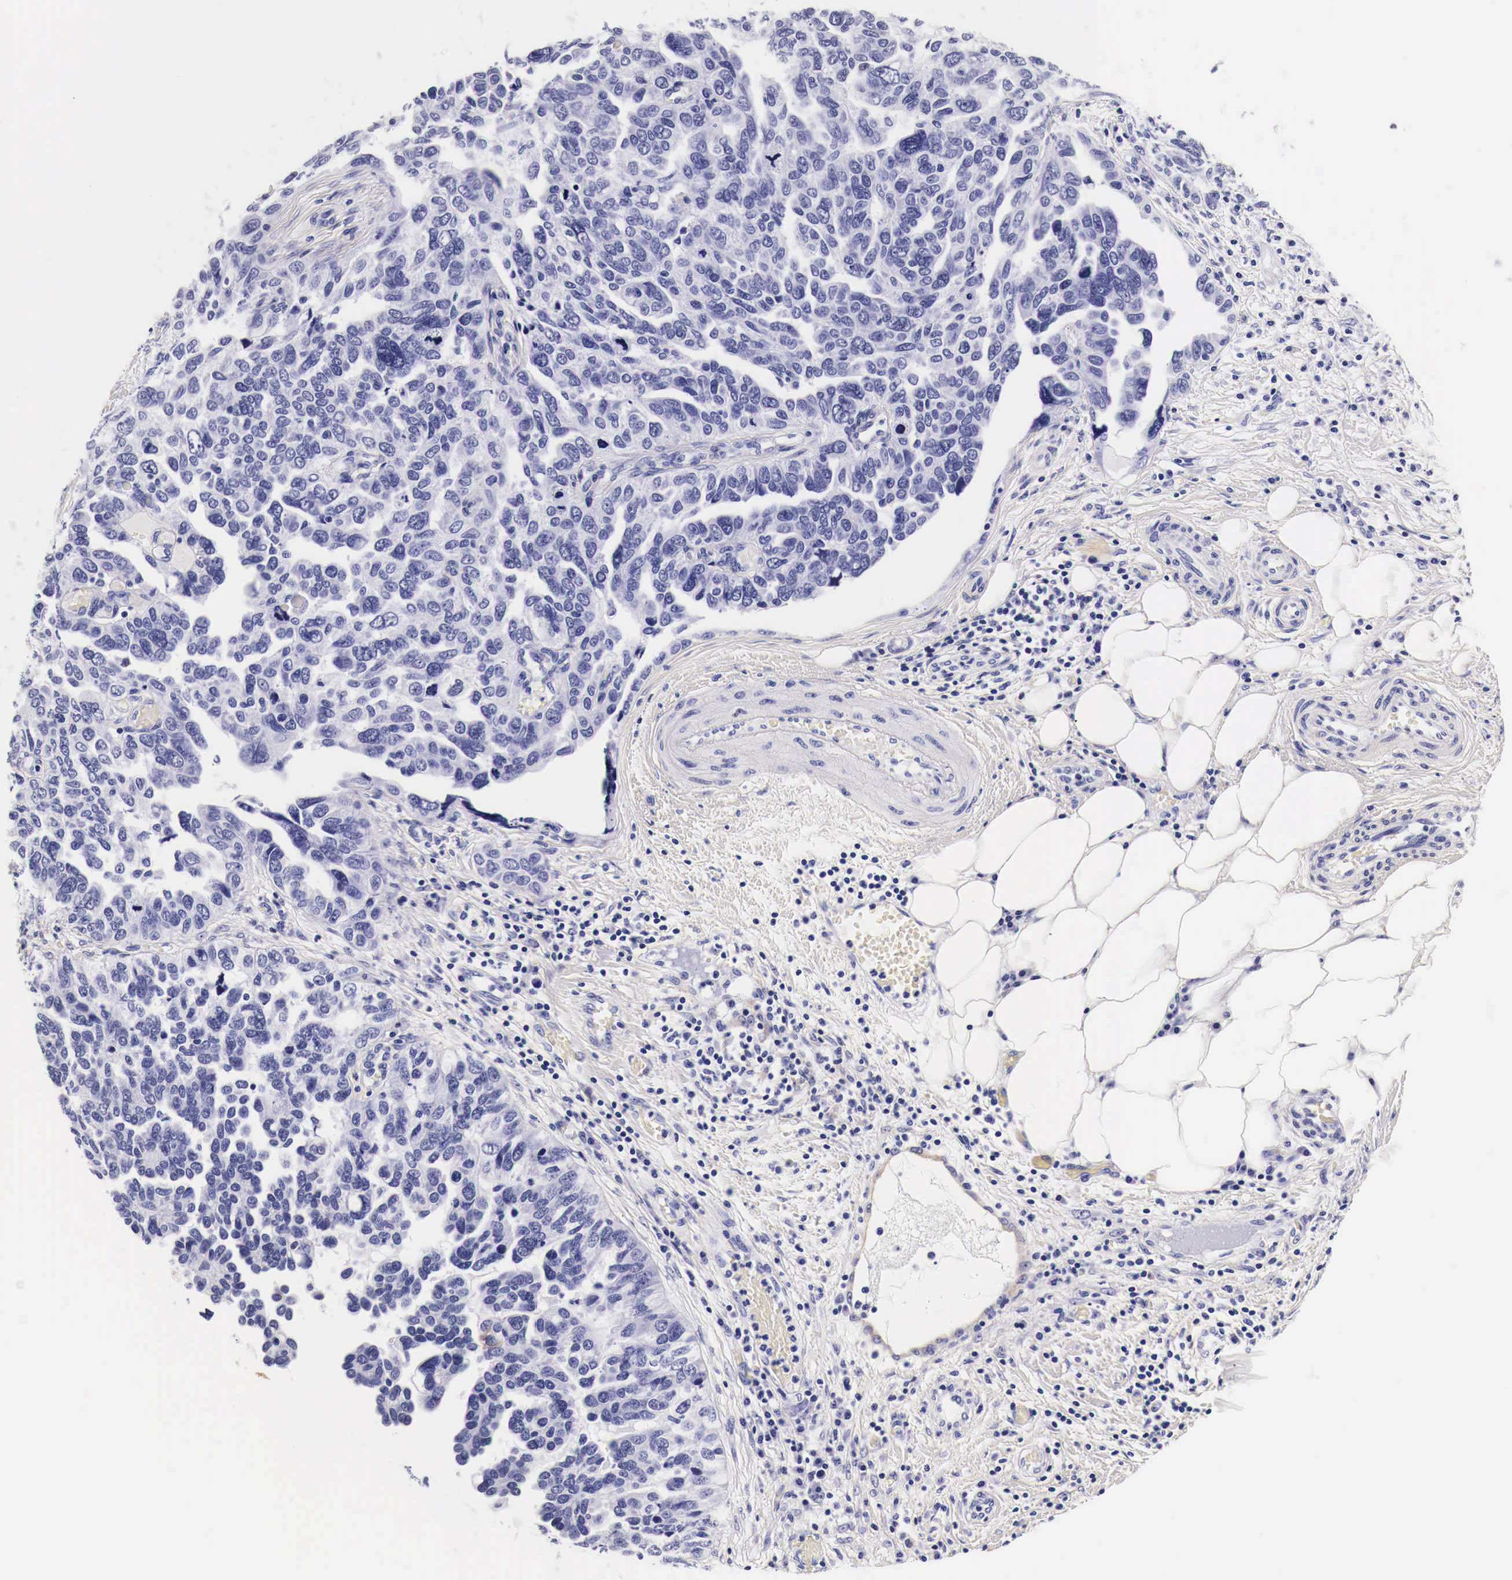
{"staining": {"intensity": "negative", "quantity": "none", "location": "none"}, "tissue": "ovarian cancer", "cell_type": "Tumor cells", "image_type": "cancer", "snomed": [{"axis": "morphology", "description": "Cystadenocarcinoma, serous, NOS"}, {"axis": "topography", "description": "Ovary"}], "caption": "Immunohistochemical staining of ovarian cancer (serous cystadenocarcinoma) shows no significant expression in tumor cells.", "gene": "EGFR", "patient": {"sex": "female", "age": 64}}